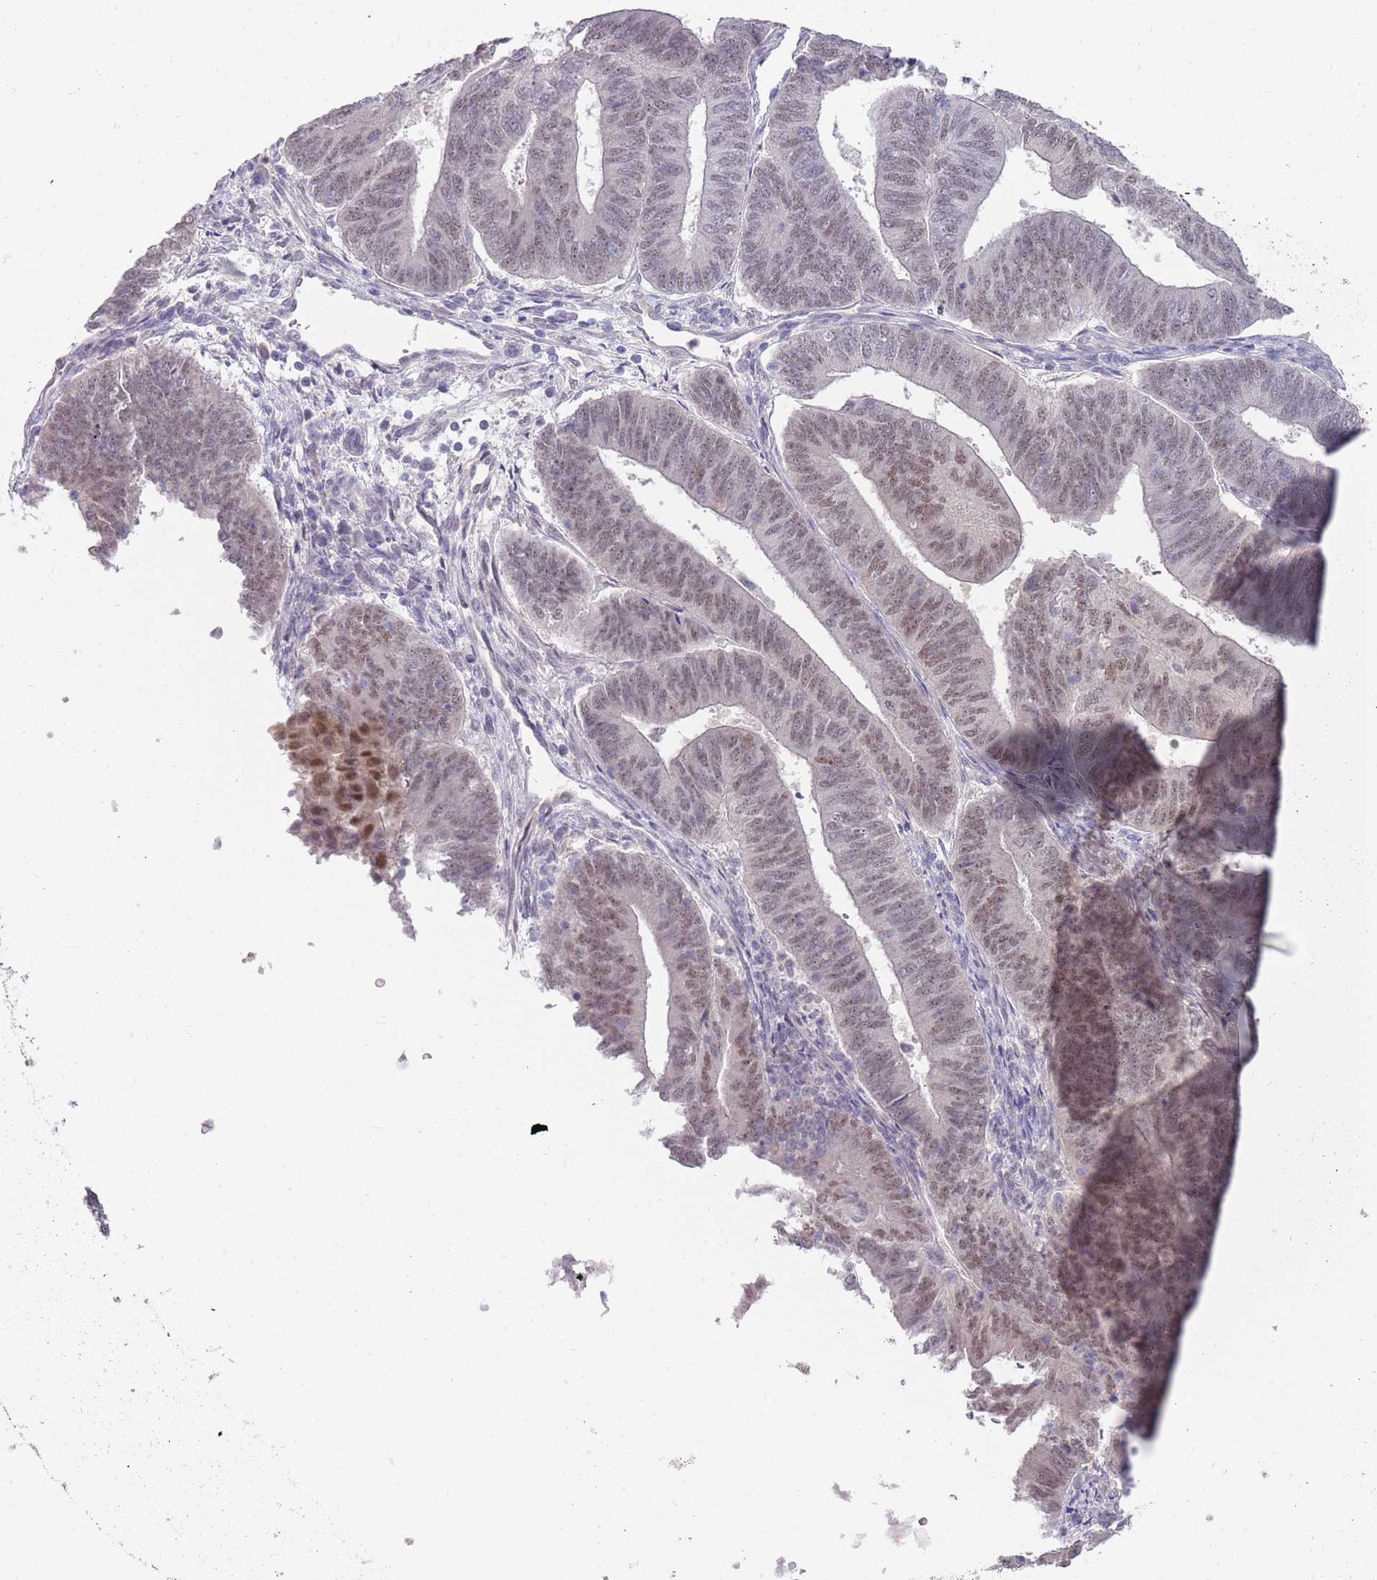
{"staining": {"intensity": "moderate", "quantity": "<25%", "location": "nuclear"}, "tissue": "endometrial cancer", "cell_type": "Tumor cells", "image_type": "cancer", "snomed": [{"axis": "morphology", "description": "Adenocarcinoma, NOS"}, {"axis": "topography", "description": "Endometrium"}], "caption": "Immunohistochemical staining of human endometrial adenocarcinoma exhibits low levels of moderate nuclear protein positivity in about <25% of tumor cells.", "gene": "SEPHS2", "patient": {"sex": "female", "age": 70}}